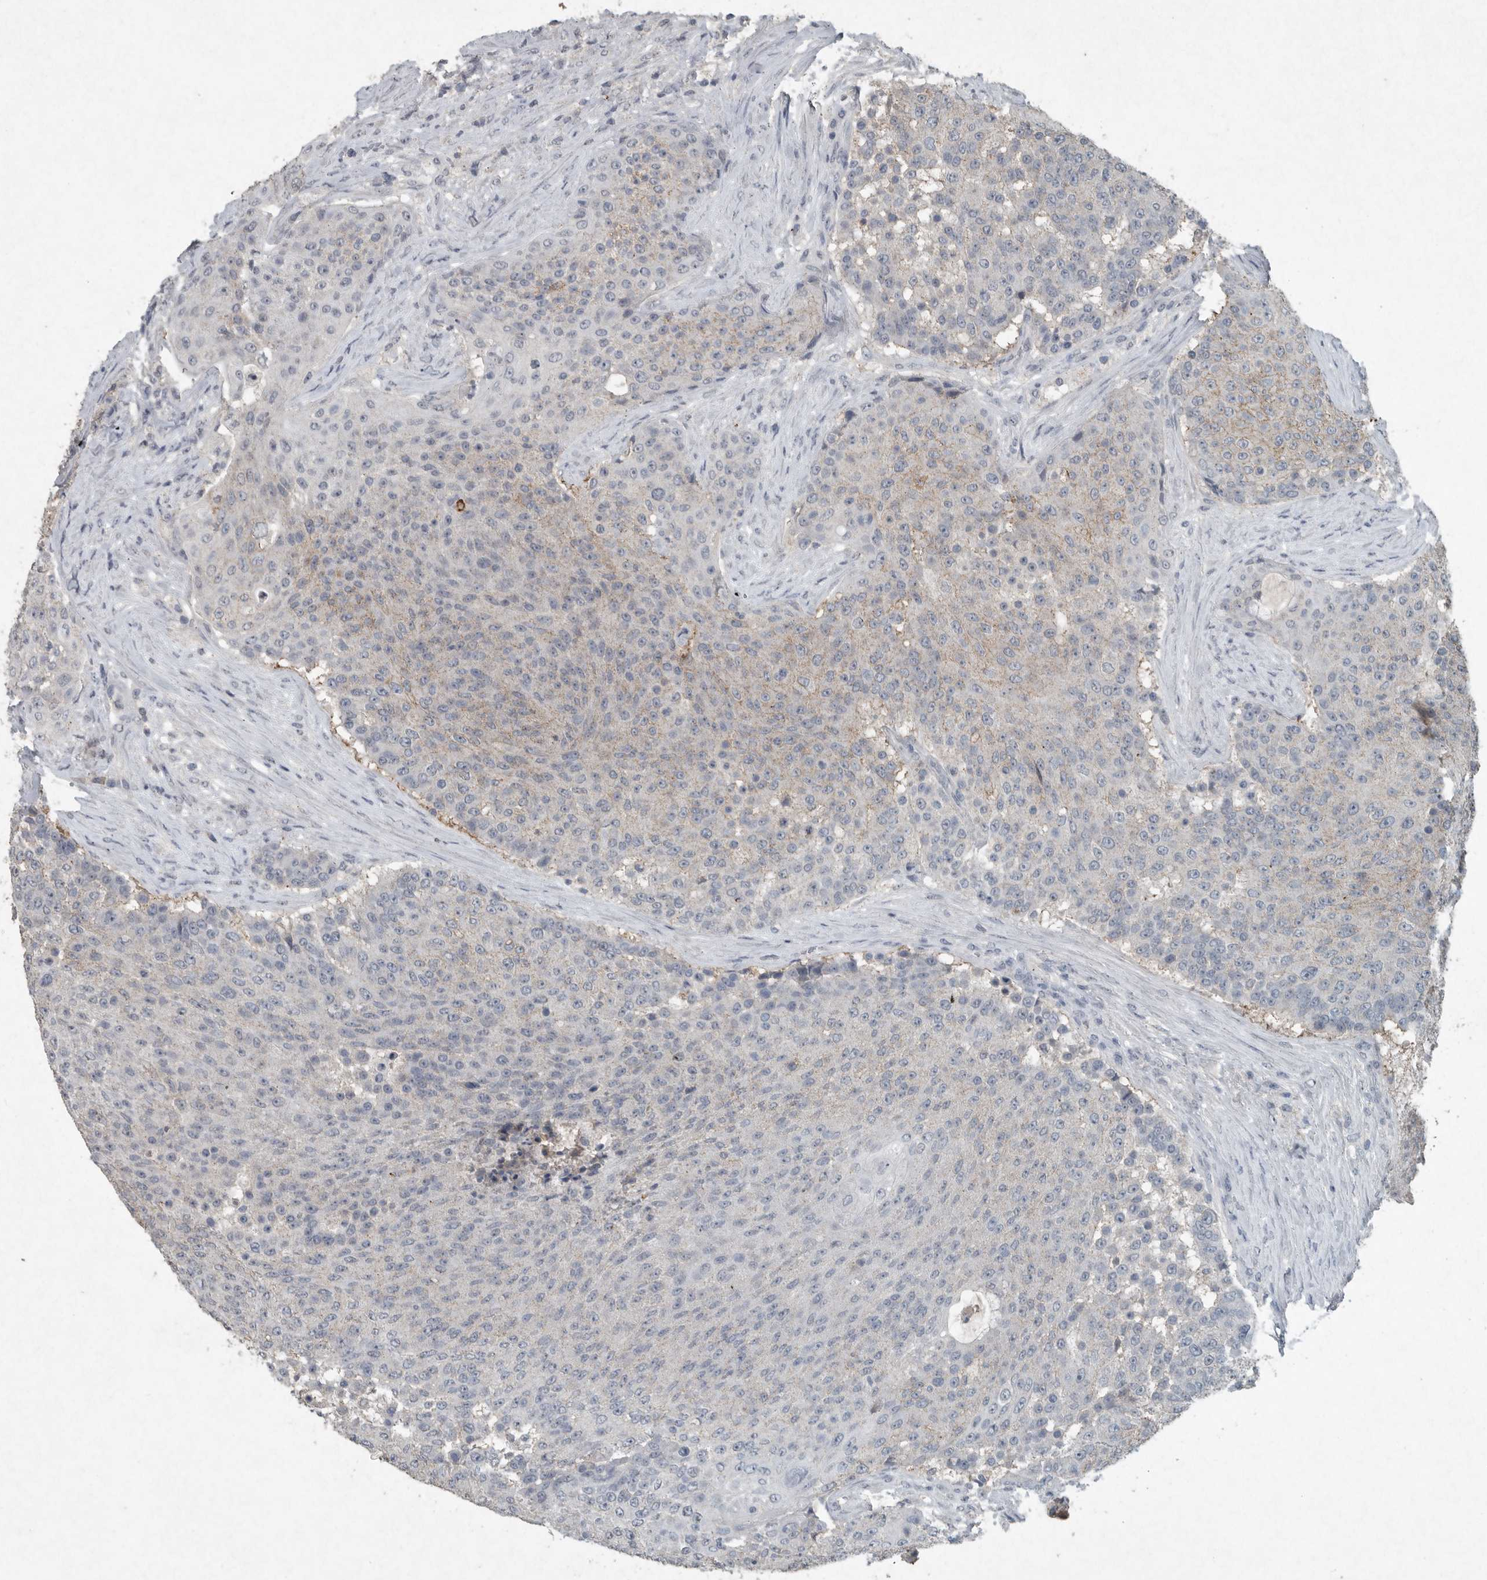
{"staining": {"intensity": "weak", "quantity": "<25%", "location": "cytoplasmic/membranous"}, "tissue": "urothelial cancer", "cell_type": "Tumor cells", "image_type": "cancer", "snomed": [{"axis": "morphology", "description": "Urothelial carcinoma, High grade"}, {"axis": "topography", "description": "Urinary bladder"}], "caption": "Immunohistochemistry image of human high-grade urothelial carcinoma stained for a protein (brown), which displays no expression in tumor cells.", "gene": "IL20", "patient": {"sex": "female", "age": 63}}